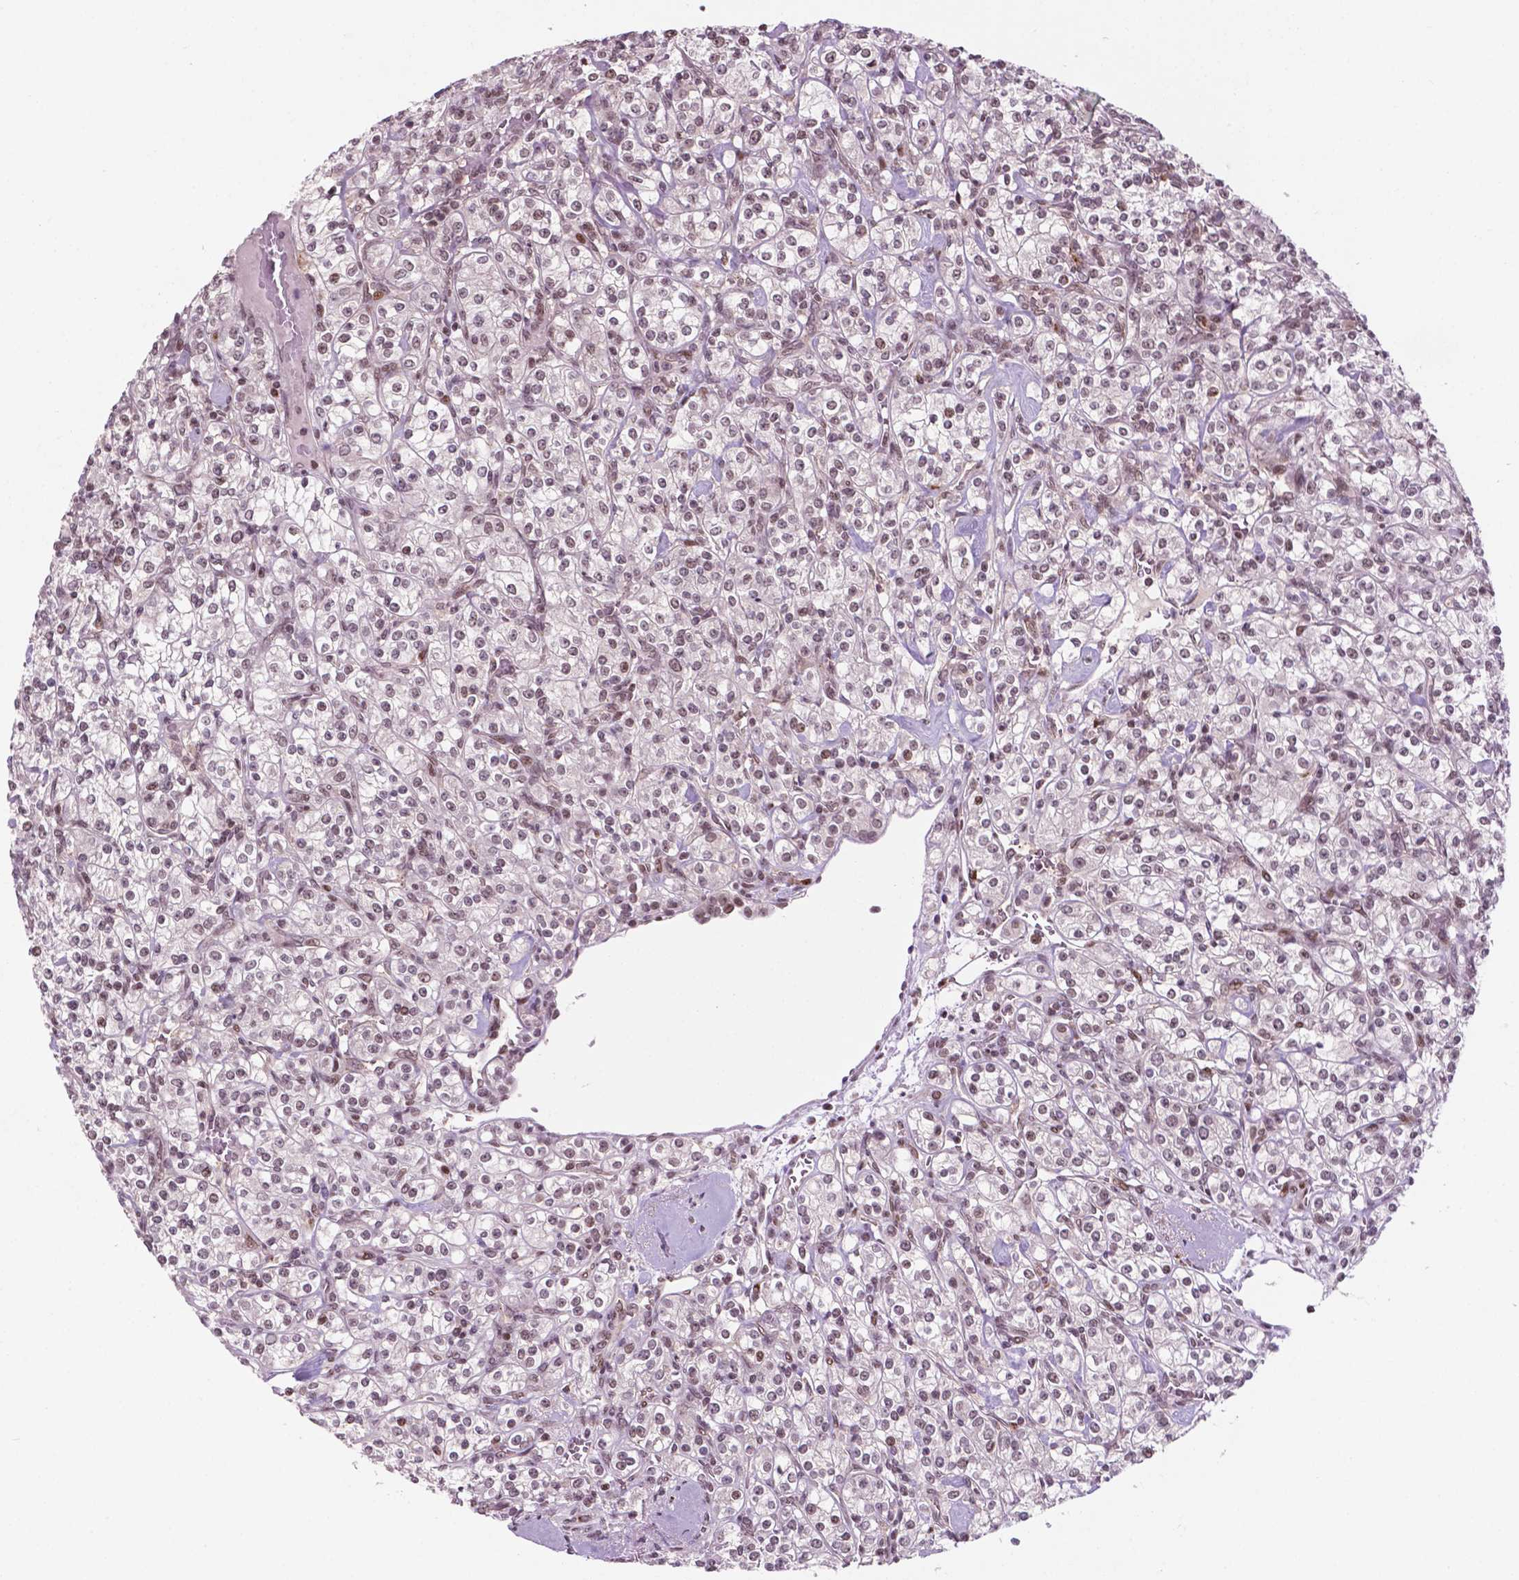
{"staining": {"intensity": "moderate", "quantity": "<25%", "location": "nuclear"}, "tissue": "renal cancer", "cell_type": "Tumor cells", "image_type": "cancer", "snomed": [{"axis": "morphology", "description": "Adenocarcinoma, NOS"}, {"axis": "topography", "description": "Kidney"}], "caption": "Human renal adenocarcinoma stained for a protein (brown) reveals moderate nuclear positive expression in approximately <25% of tumor cells.", "gene": "PER2", "patient": {"sex": "male", "age": 77}}